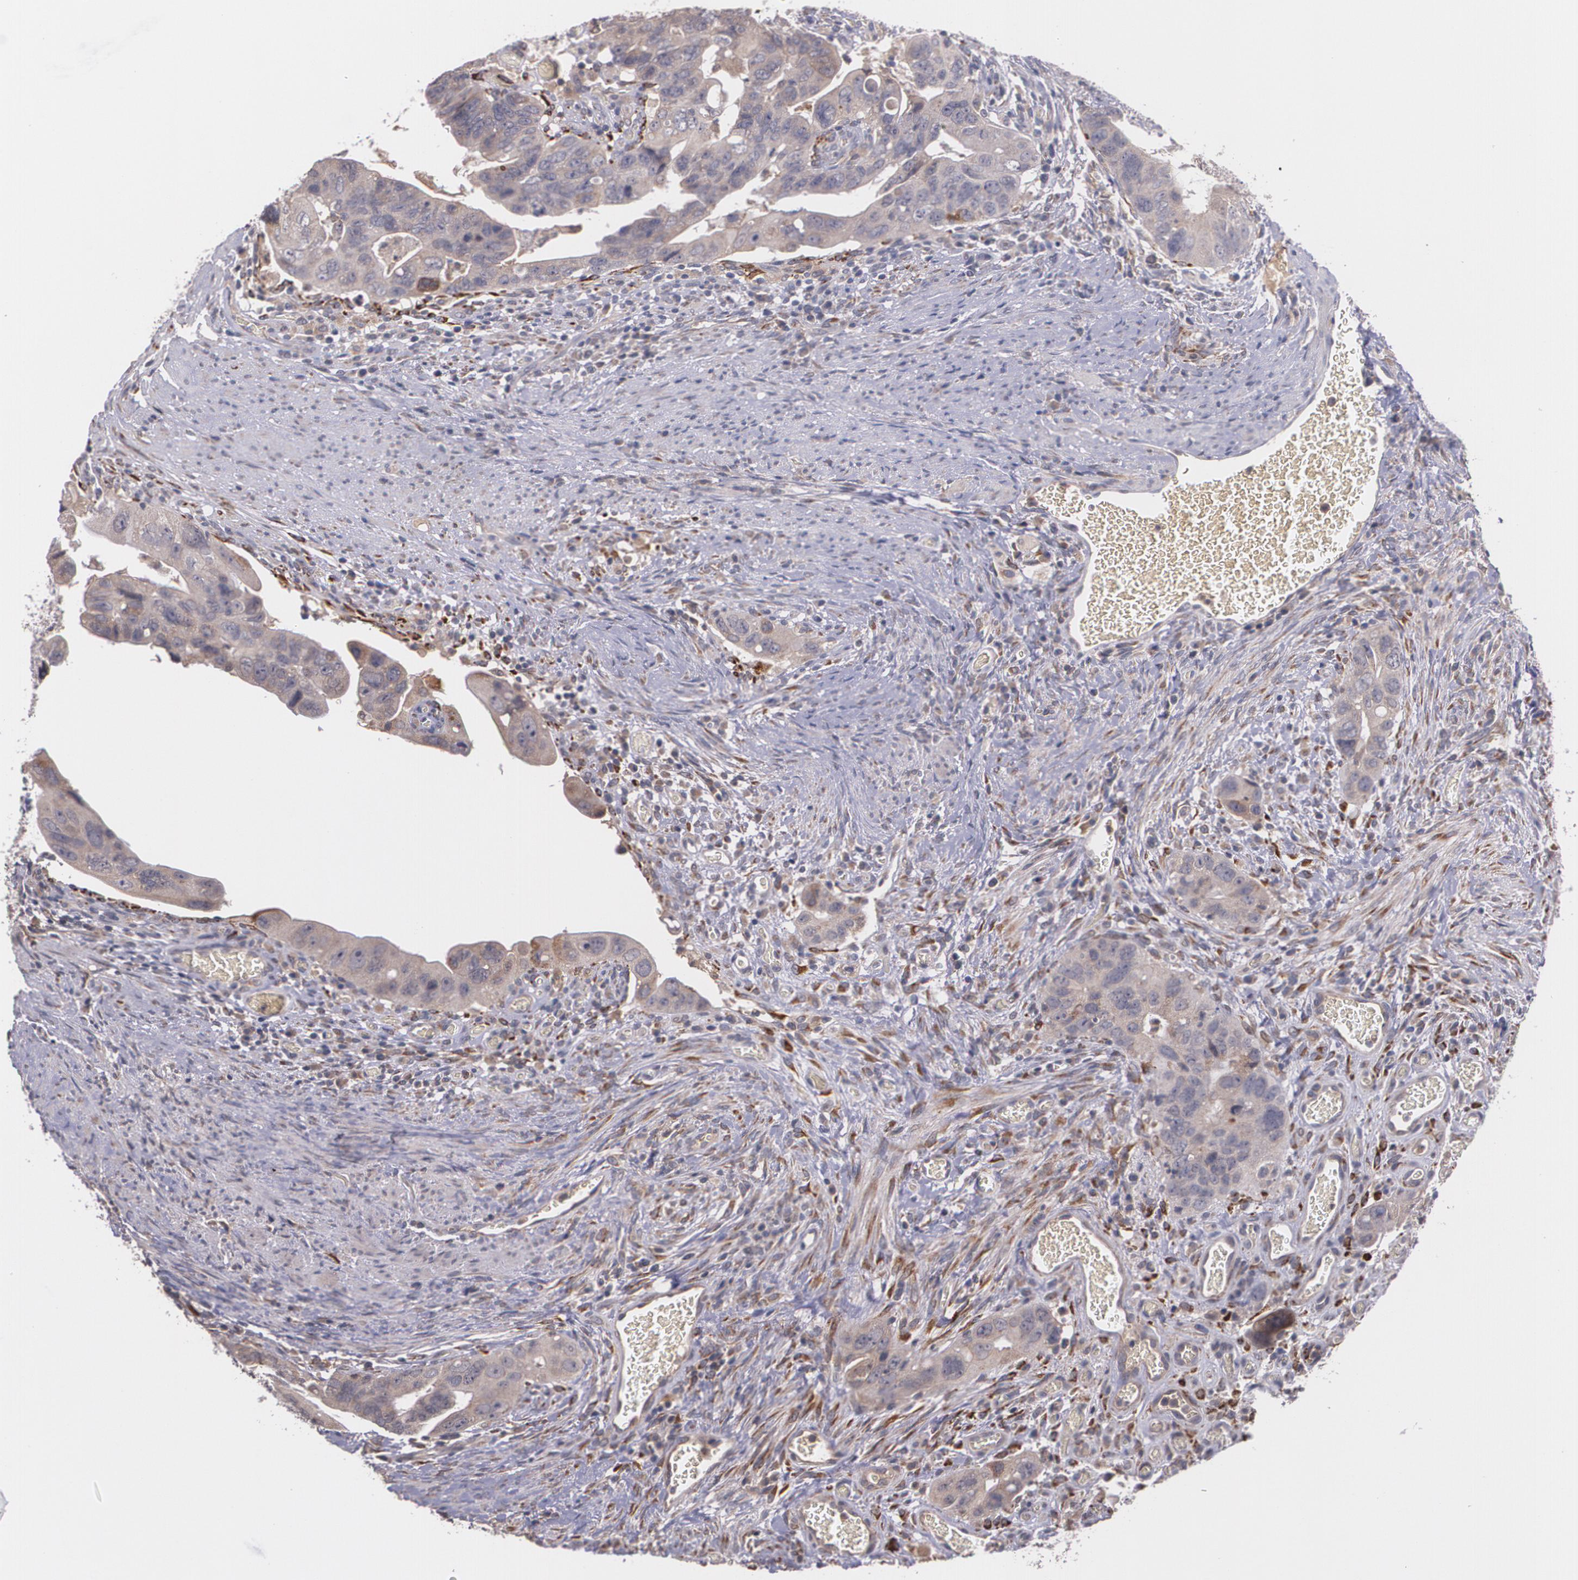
{"staining": {"intensity": "weak", "quantity": "<25%", "location": "cytoplasmic/membranous"}, "tissue": "colorectal cancer", "cell_type": "Tumor cells", "image_type": "cancer", "snomed": [{"axis": "morphology", "description": "Adenocarcinoma, NOS"}, {"axis": "topography", "description": "Rectum"}], "caption": "Immunohistochemical staining of human adenocarcinoma (colorectal) reveals no significant positivity in tumor cells.", "gene": "IFNGR2", "patient": {"sex": "male", "age": 53}}